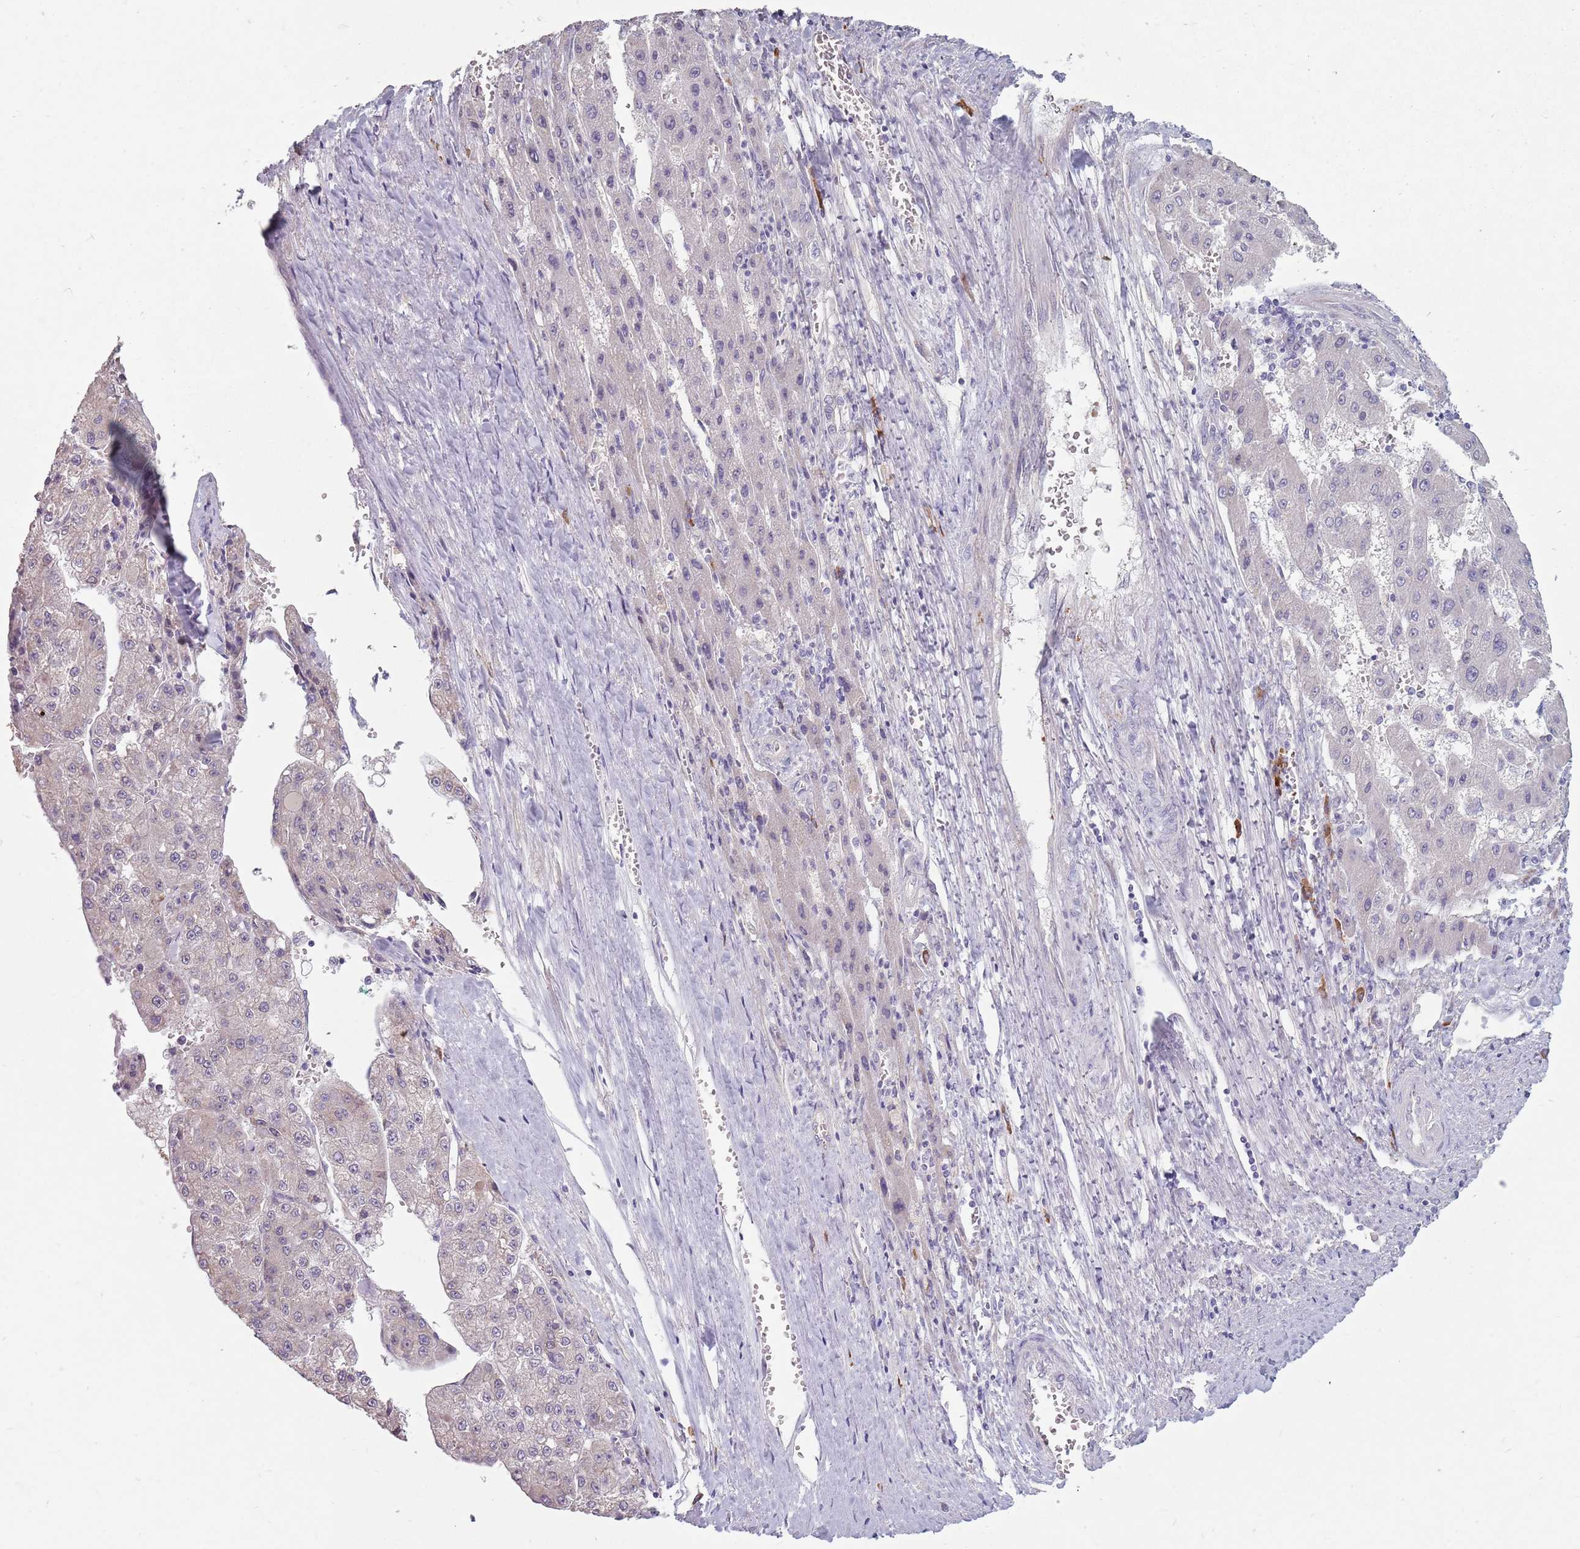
{"staining": {"intensity": "negative", "quantity": "none", "location": "none"}, "tissue": "liver cancer", "cell_type": "Tumor cells", "image_type": "cancer", "snomed": [{"axis": "morphology", "description": "Carcinoma, Hepatocellular, NOS"}, {"axis": "topography", "description": "Liver"}], "caption": "High magnification brightfield microscopy of liver cancer (hepatocellular carcinoma) stained with DAB (brown) and counterstained with hematoxylin (blue): tumor cells show no significant positivity.", "gene": "DXO", "patient": {"sex": "female", "age": 73}}